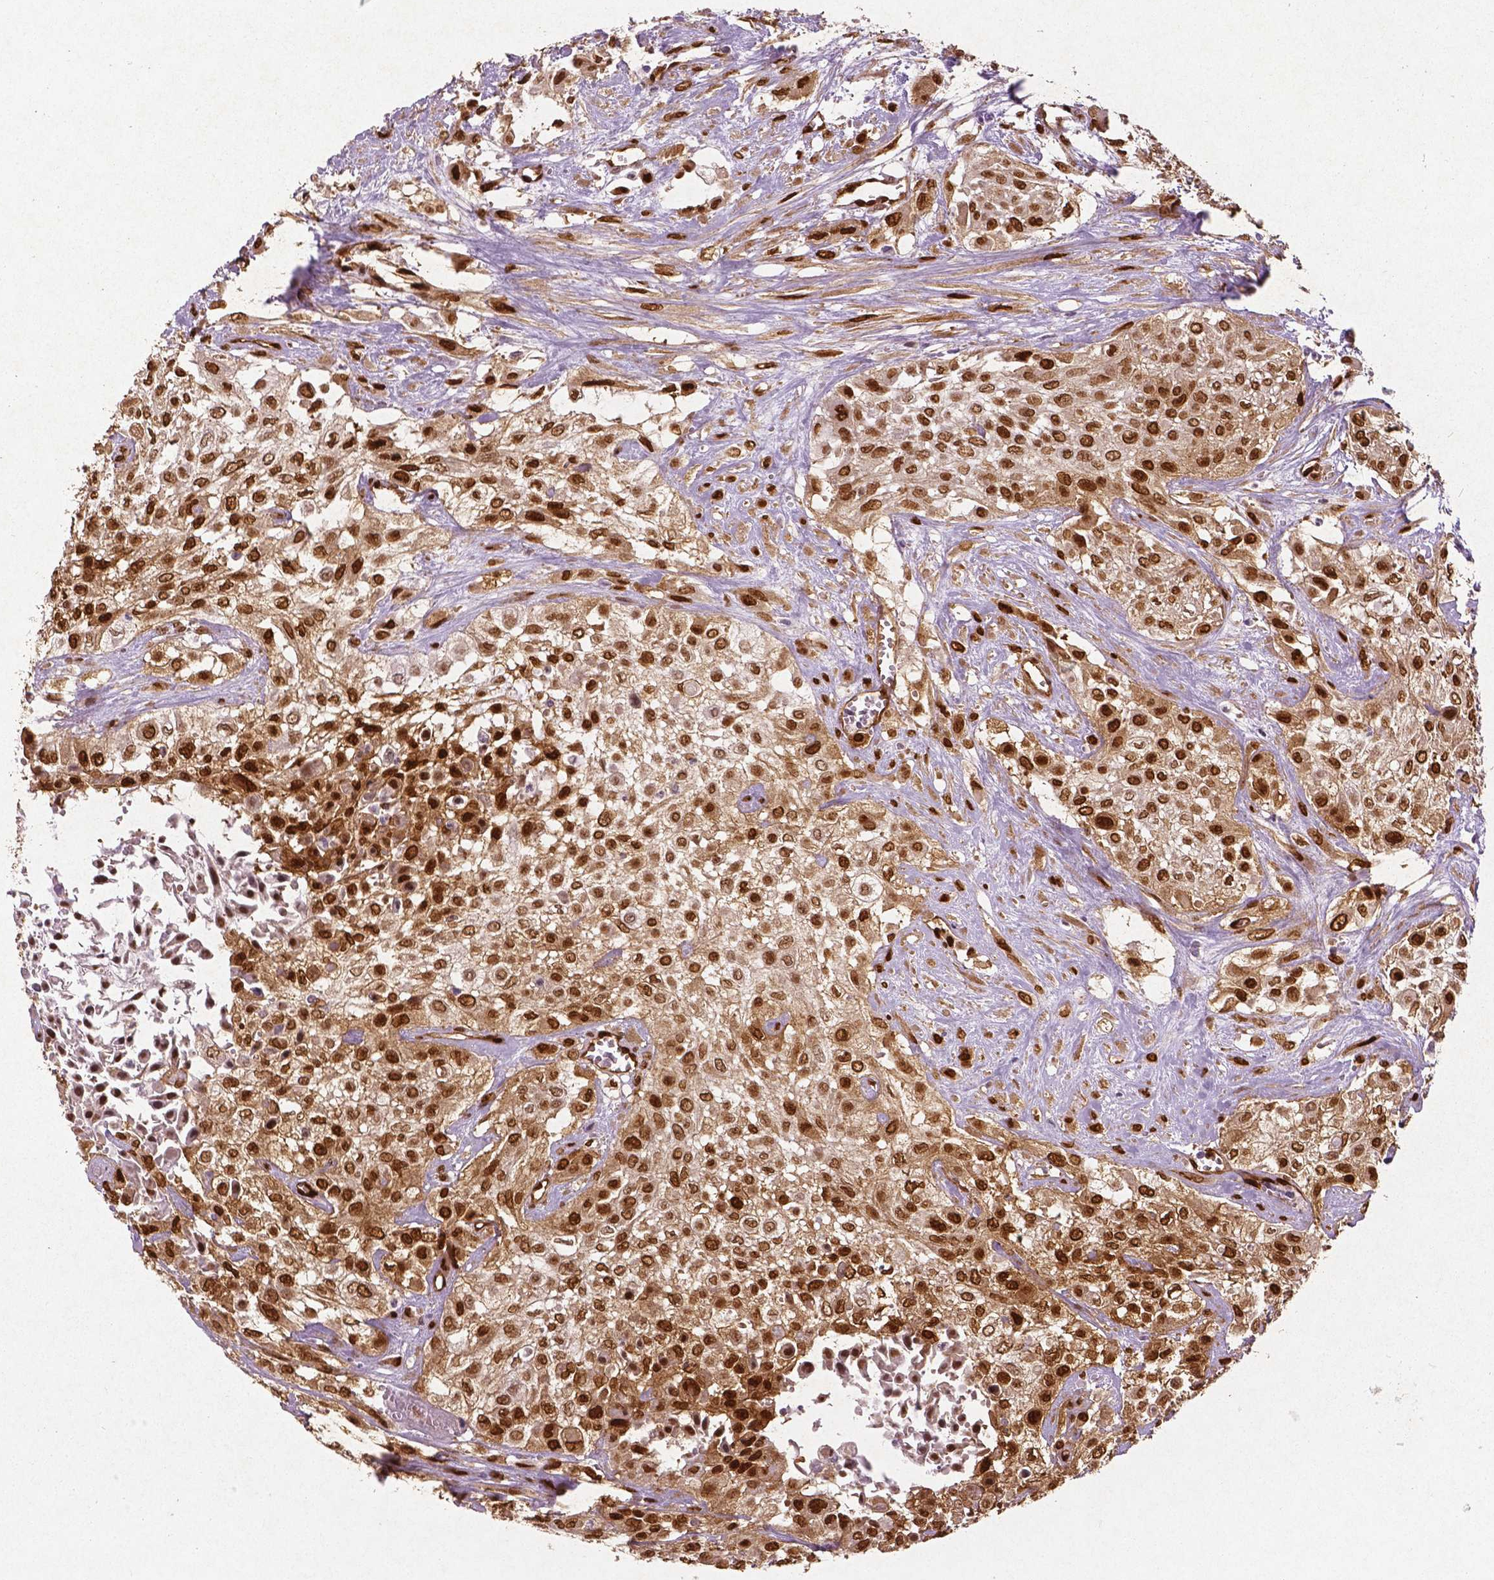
{"staining": {"intensity": "moderate", "quantity": ">75%", "location": "cytoplasmic/membranous,nuclear"}, "tissue": "urothelial cancer", "cell_type": "Tumor cells", "image_type": "cancer", "snomed": [{"axis": "morphology", "description": "Urothelial carcinoma, High grade"}, {"axis": "topography", "description": "Urinary bladder"}], "caption": "This image shows immunohistochemistry staining of human high-grade urothelial carcinoma, with medium moderate cytoplasmic/membranous and nuclear expression in about >75% of tumor cells.", "gene": "WWTR1", "patient": {"sex": "male", "age": 57}}